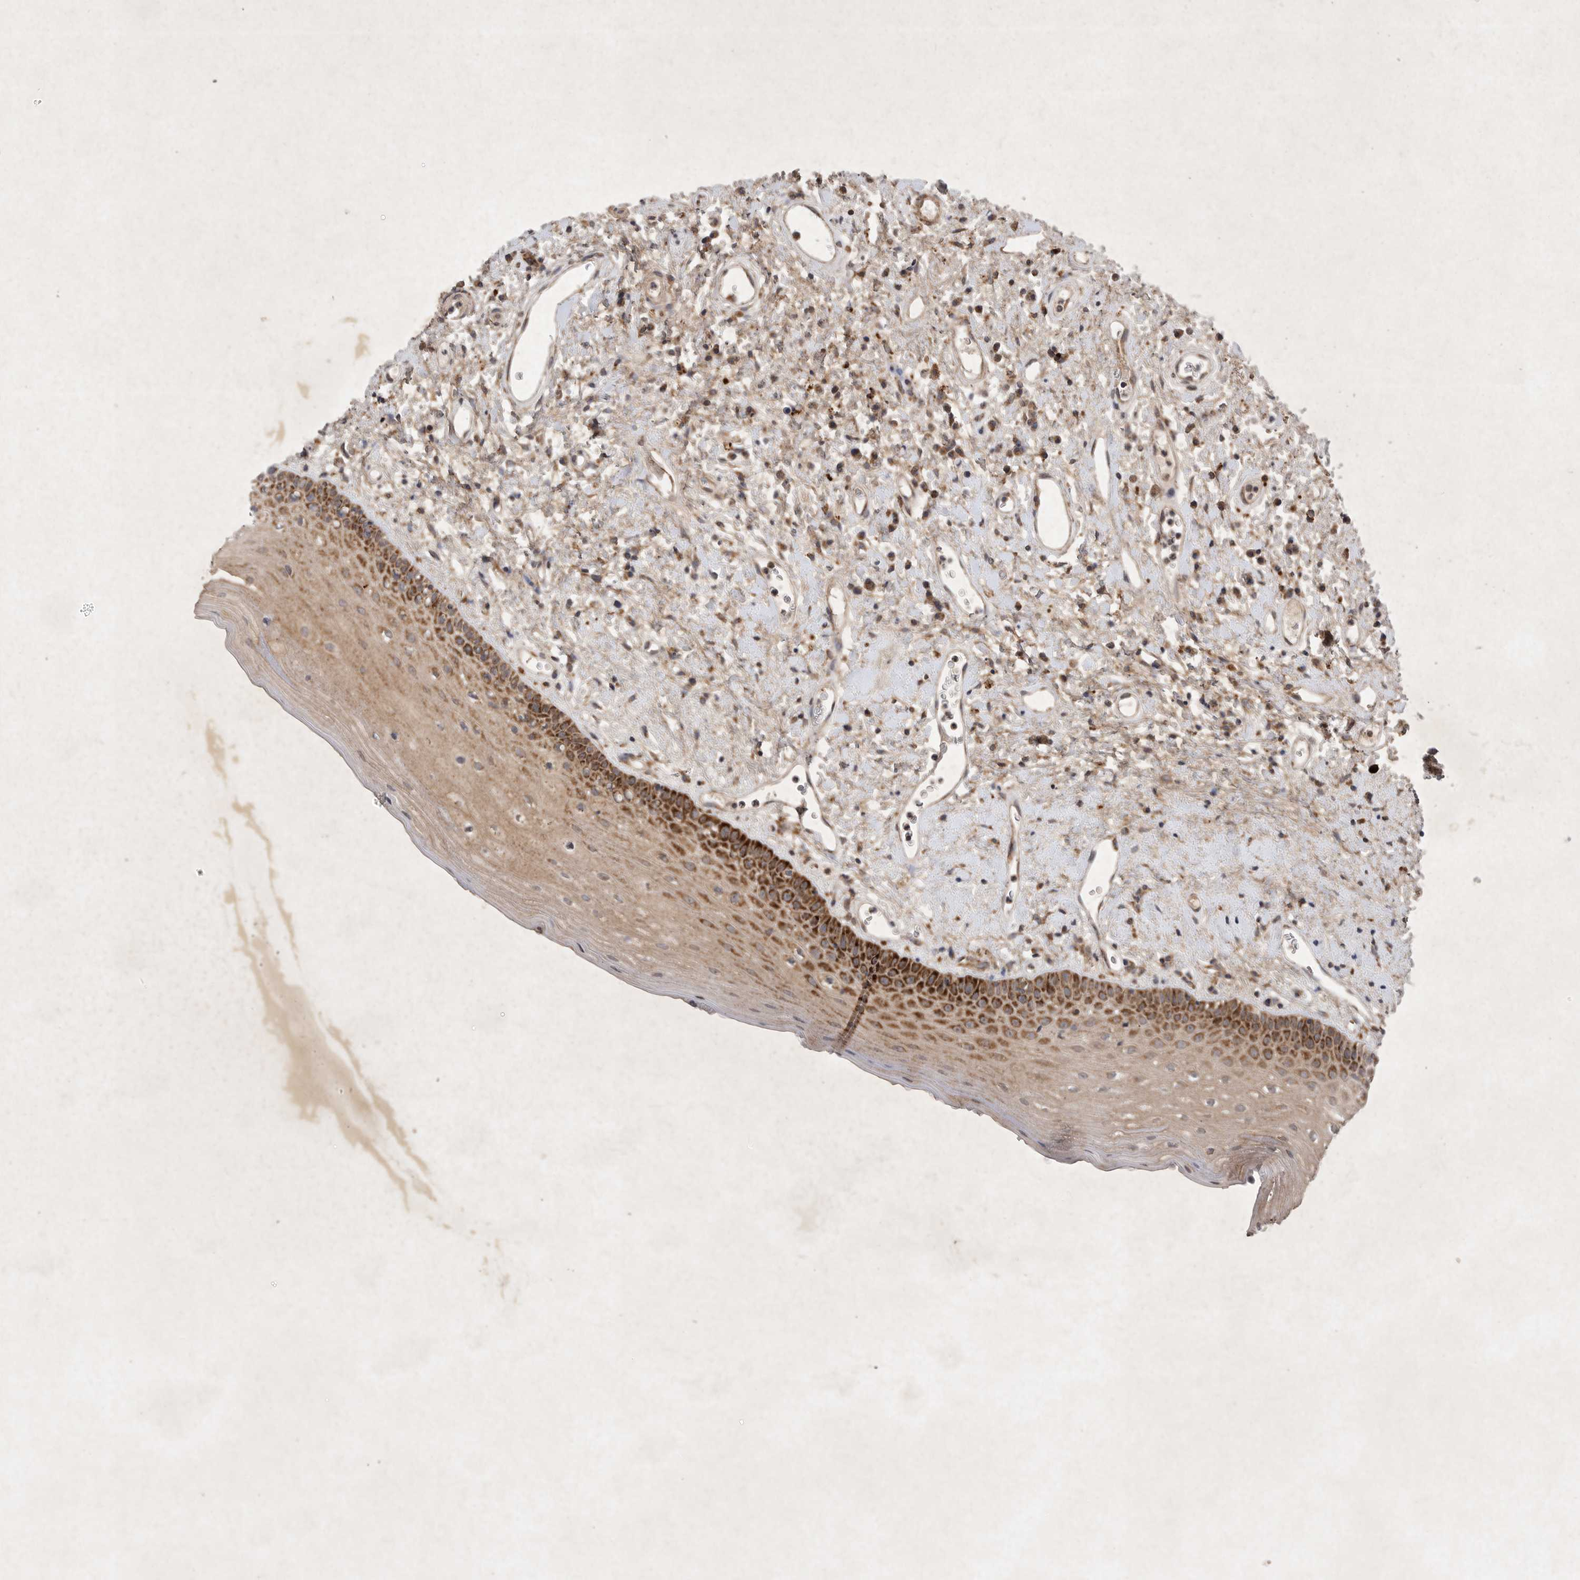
{"staining": {"intensity": "strong", "quantity": ">75%", "location": "cytoplasmic/membranous"}, "tissue": "oral mucosa", "cell_type": "Squamous epithelial cells", "image_type": "normal", "snomed": [{"axis": "morphology", "description": "Normal tissue, NOS"}, {"axis": "topography", "description": "Oral tissue"}], "caption": "IHC of normal human oral mucosa reveals high levels of strong cytoplasmic/membranous positivity in about >75% of squamous epithelial cells.", "gene": "DDR1", "patient": {"sex": "female", "age": 76}}